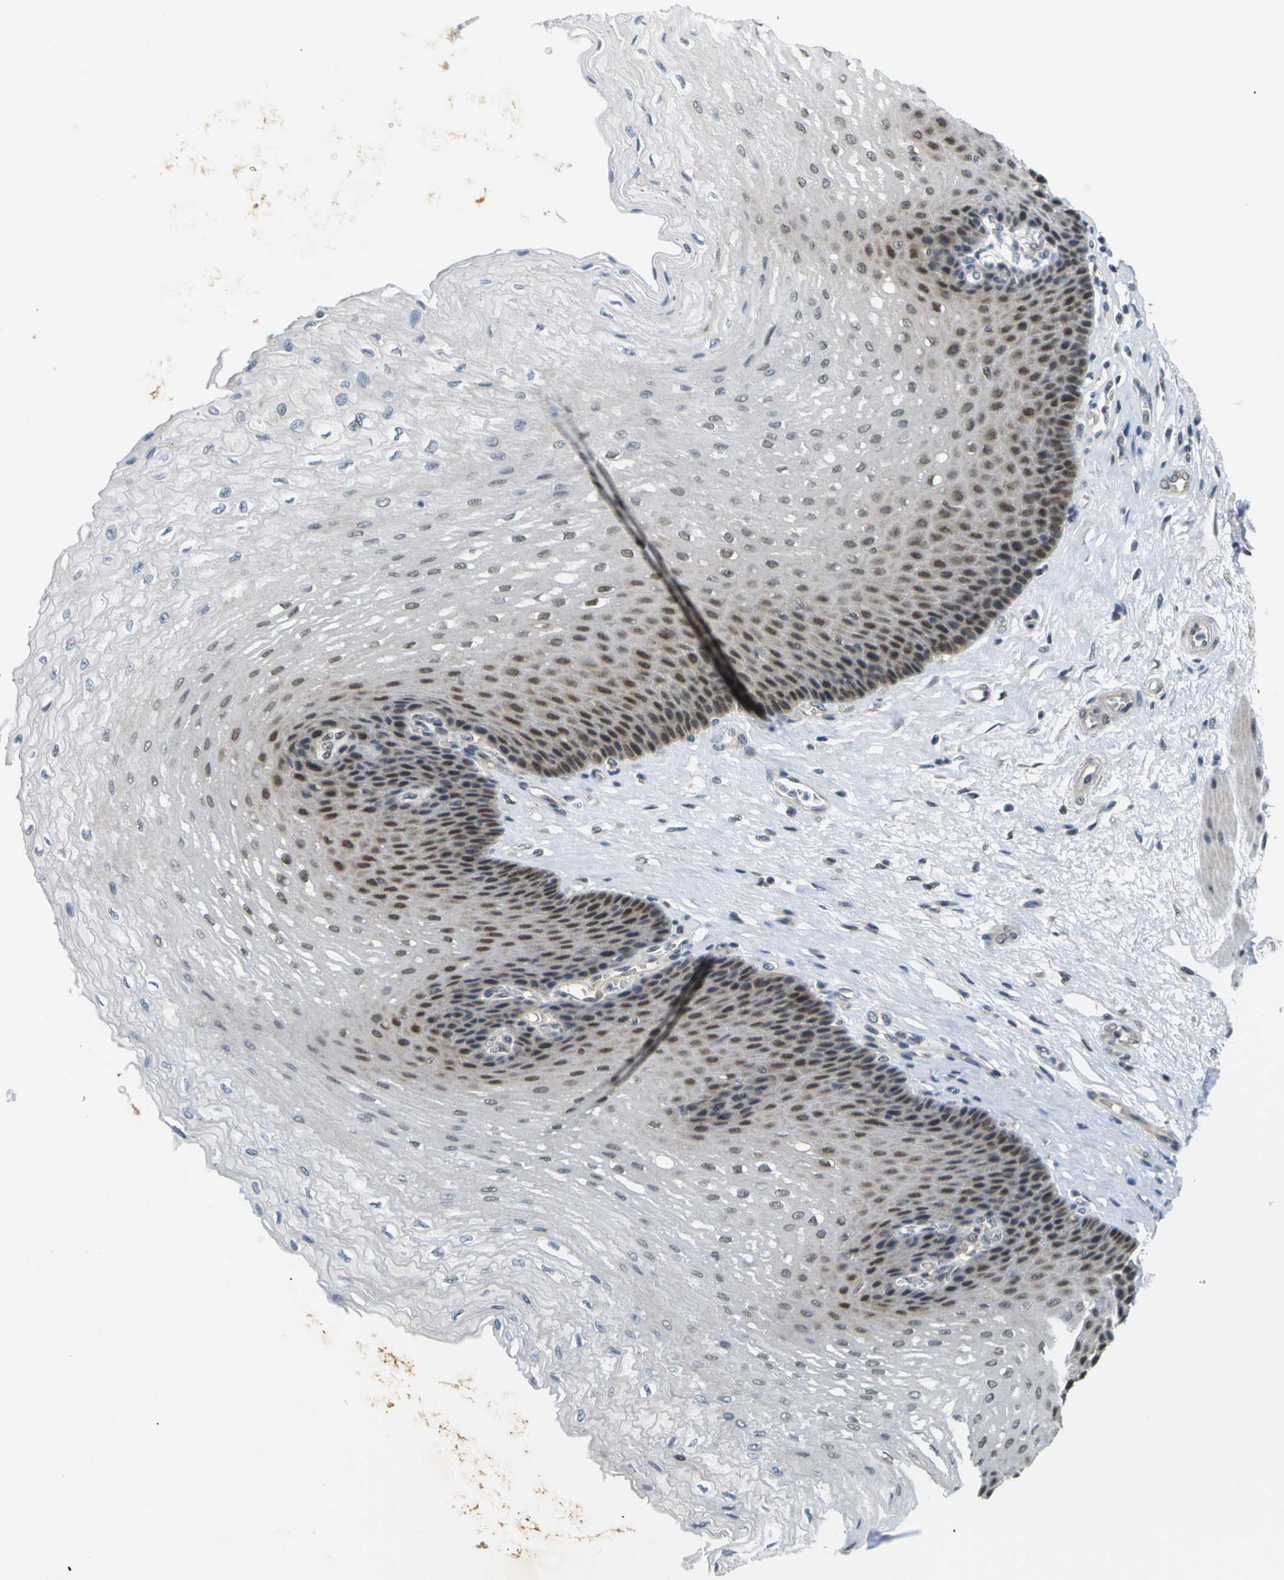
{"staining": {"intensity": "moderate", "quantity": "25%-75%", "location": "nuclear"}, "tissue": "esophagus", "cell_type": "Squamous epithelial cells", "image_type": "normal", "snomed": [{"axis": "morphology", "description": "Normal tissue, NOS"}, {"axis": "topography", "description": "Esophagus"}], "caption": "This micrograph exhibits IHC staining of unremarkable human esophagus, with medium moderate nuclear positivity in approximately 25%-75% of squamous epithelial cells.", "gene": "SKP1", "patient": {"sex": "female", "age": 72}}